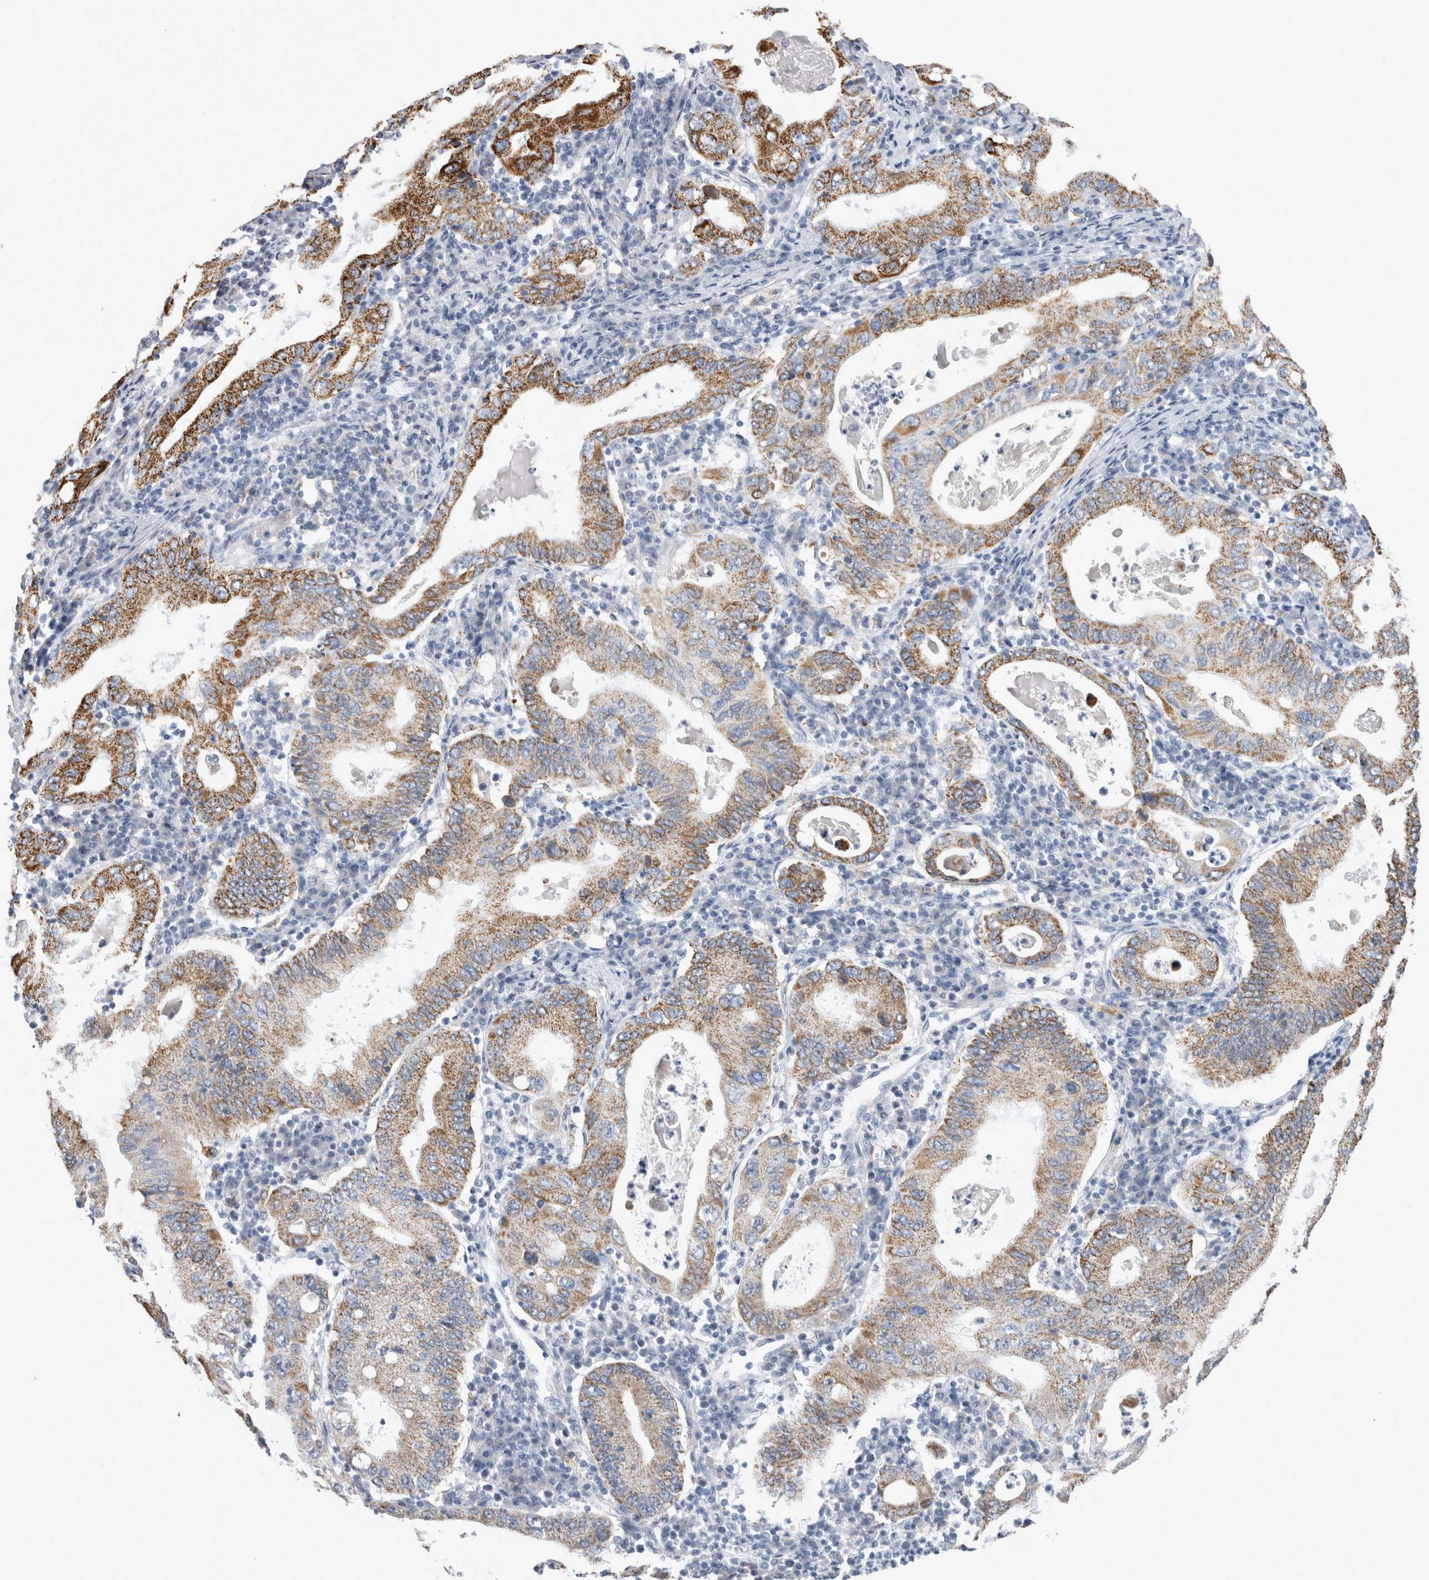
{"staining": {"intensity": "moderate", "quantity": ">75%", "location": "cytoplasmic/membranous"}, "tissue": "stomach cancer", "cell_type": "Tumor cells", "image_type": "cancer", "snomed": [{"axis": "morphology", "description": "Normal tissue, NOS"}, {"axis": "morphology", "description": "Adenocarcinoma, NOS"}, {"axis": "topography", "description": "Esophagus"}, {"axis": "topography", "description": "Stomach, upper"}, {"axis": "topography", "description": "Peripheral nerve tissue"}], "caption": "High-magnification brightfield microscopy of stomach adenocarcinoma stained with DAB (brown) and counterstained with hematoxylin (blue). tumor cells exhibit moderate cytoplasmic/membranous expression is identified in about>75% of cells.", "gene": "GATM", "patient": {"sex": "male", "age": 62}}